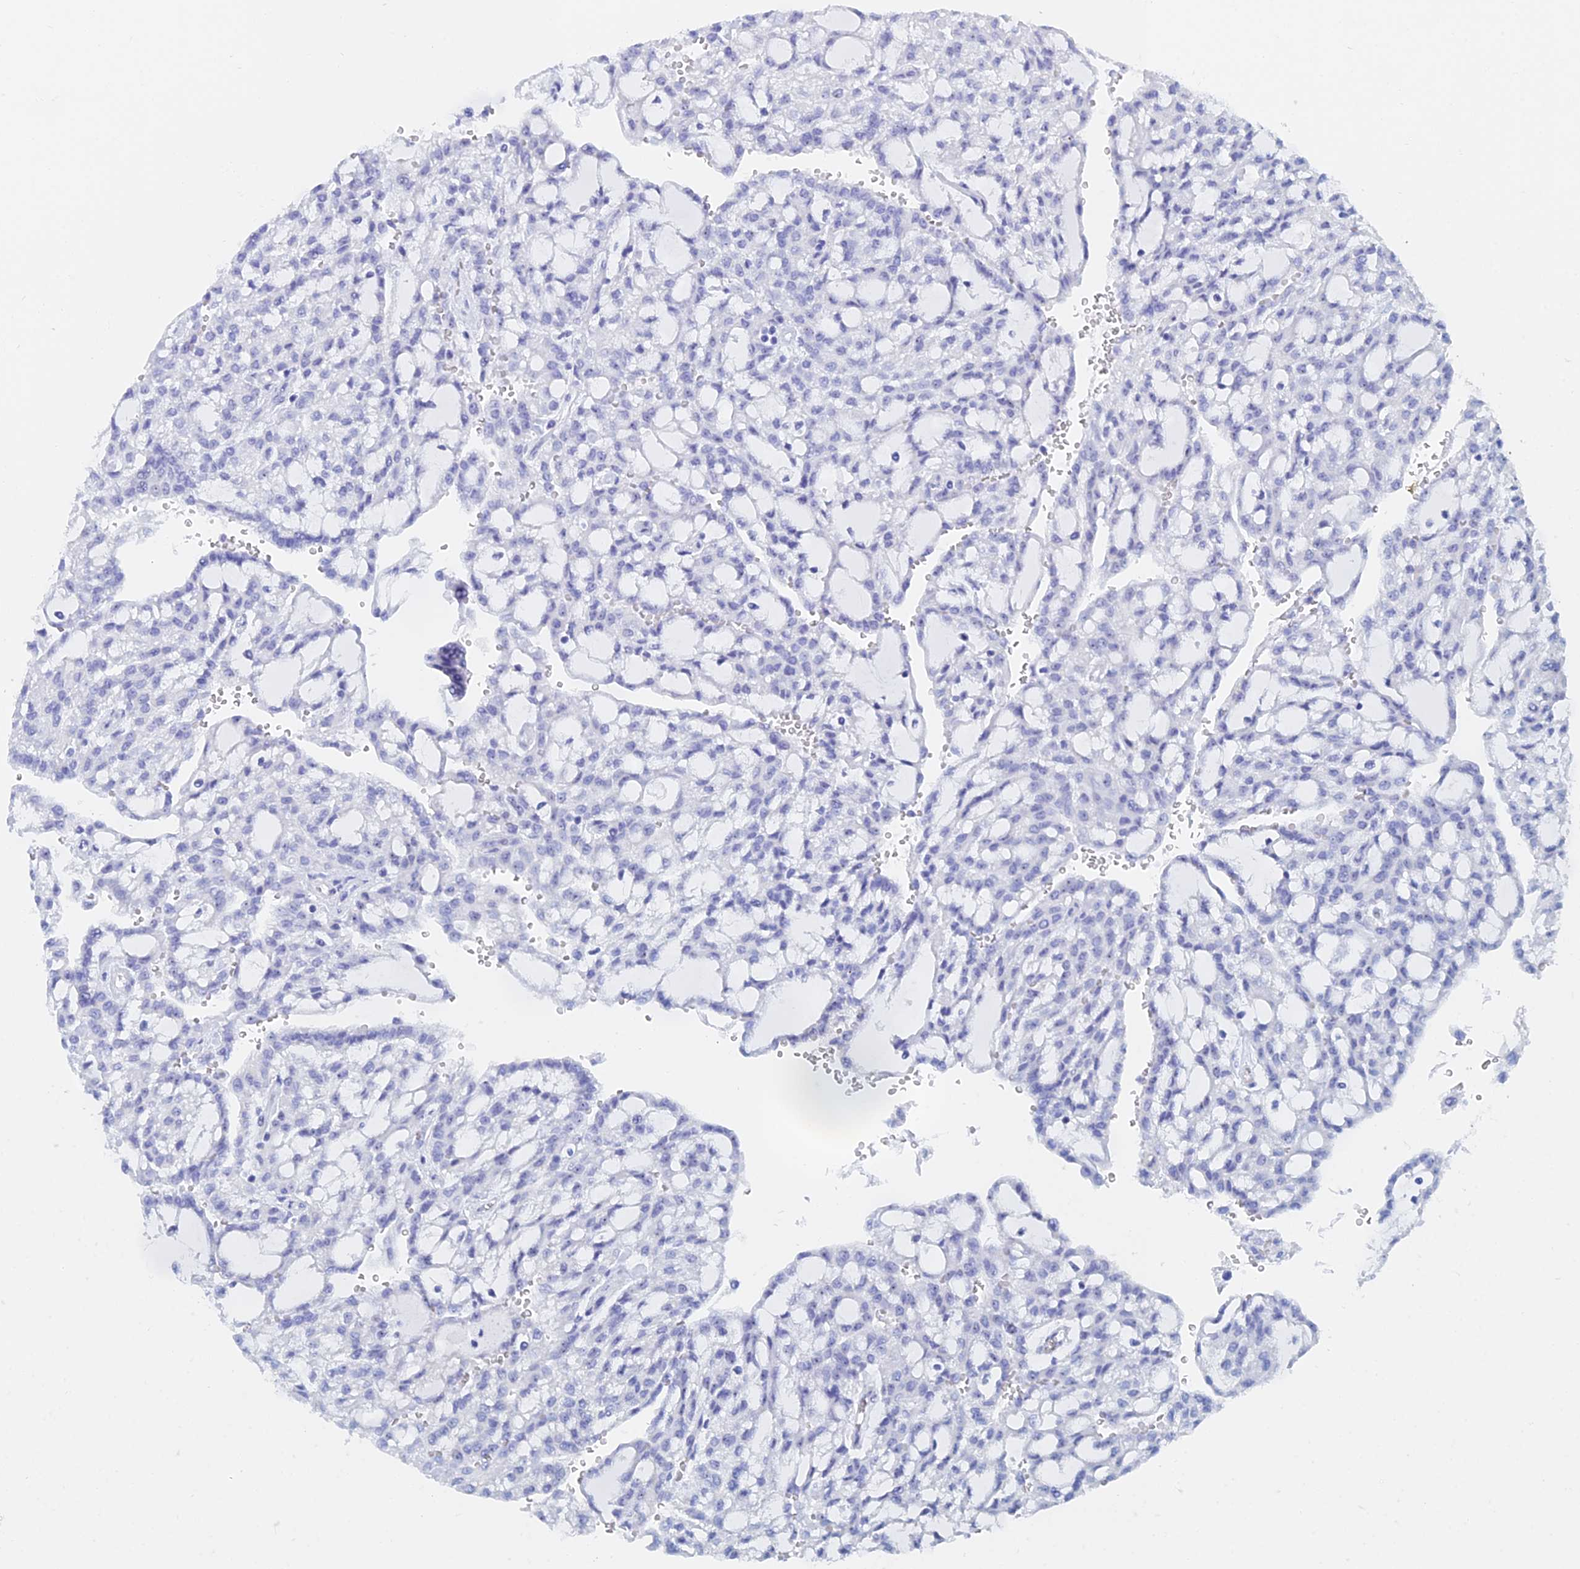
{"staining": {"intensity": "negative", "quantity": "none", "location": "none"}, "tissue": "renal cancer", "cell_type": "Tumor cells", "image_type": "cancer", "snomed": [{"axis": "morphology", "description": "Adenocarcinoma, NOS"}, {"axis": "topography", "description": "Kidney"}], "caption": "DAB (3,3'-diaminobenzidine) immunohistochemical staining of renal cancer (adenocarcinoma) reveals no significant positivity in tumor cells.", "gene": "DRGX", "patient": {"sex": "male", "age": 63}}